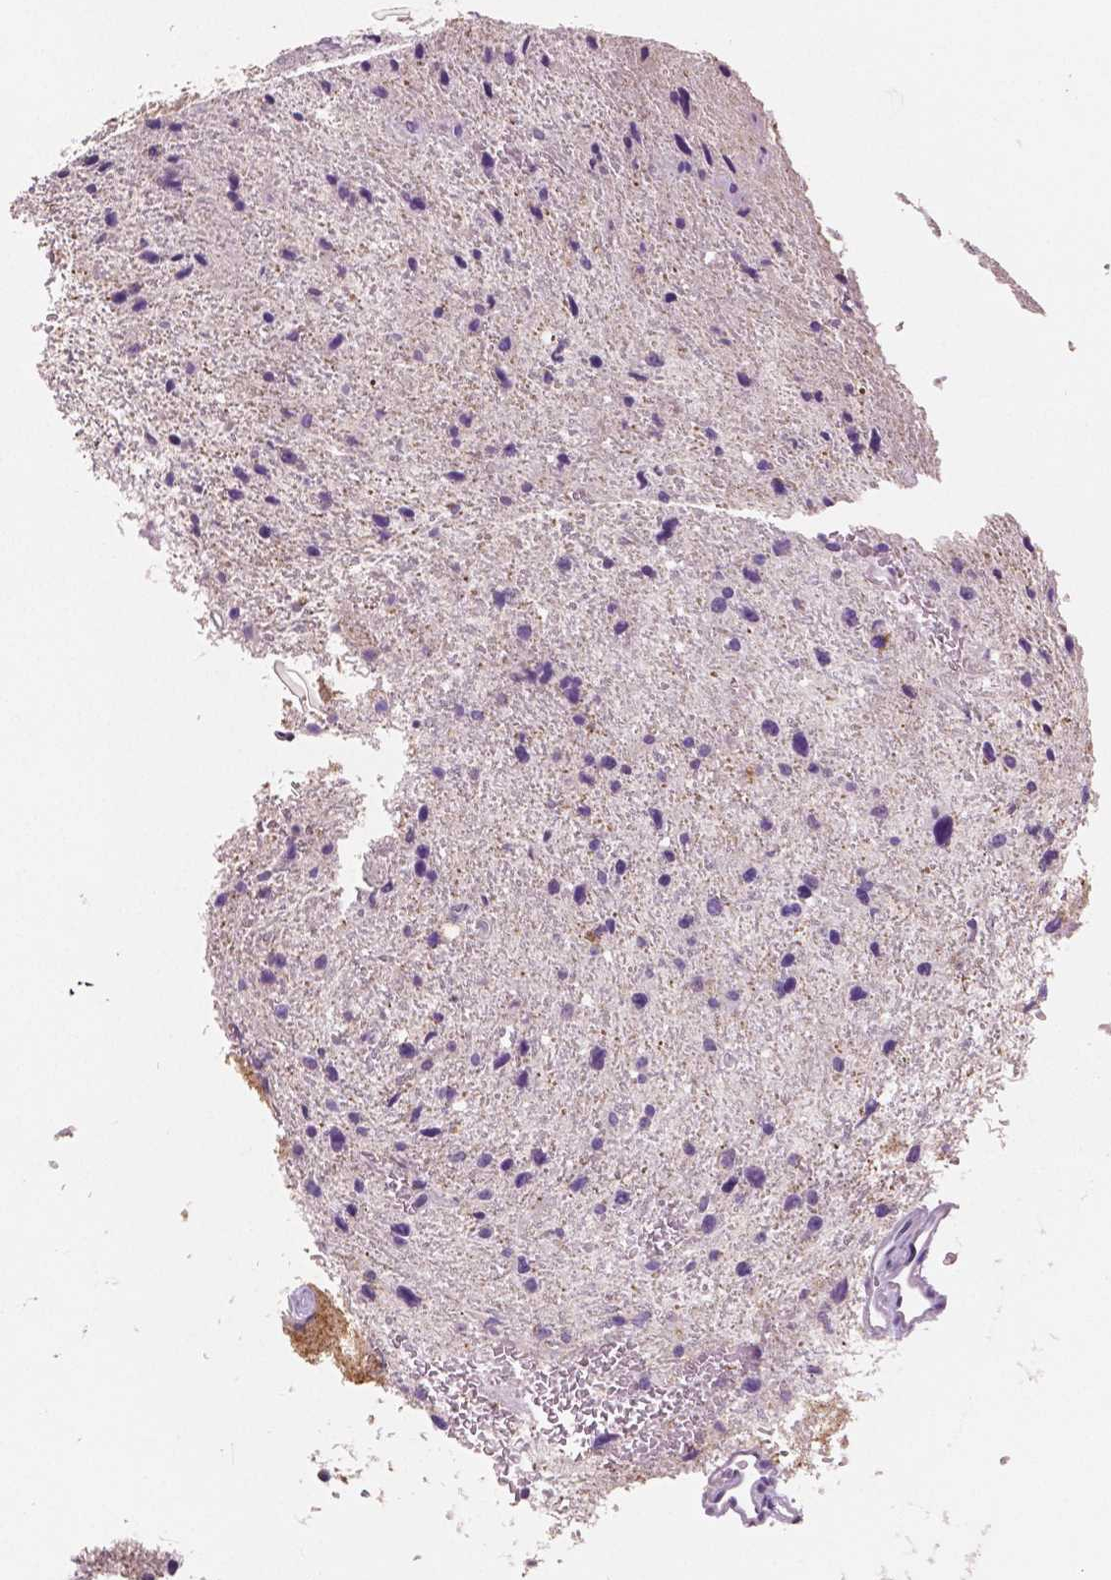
{"staining": {"intensity": "negative", "quantity": "none", "location": "none"}, "tissue": "glioma", "cell_type": "Tumor cells", "image_type": "cancer", "snomed": [{"axis": "morphology", "description": "Glioma, malignant, Low grade"}, {"axis": "topography", "description": "Brain"}], "caption": "DAB immunohistochemical staining of low-grade glioma (malignant) demonstrates no significant positivity in tumor cells.", "gene": "NECAB2", "patient": {"sex": "female", "age": 55}}